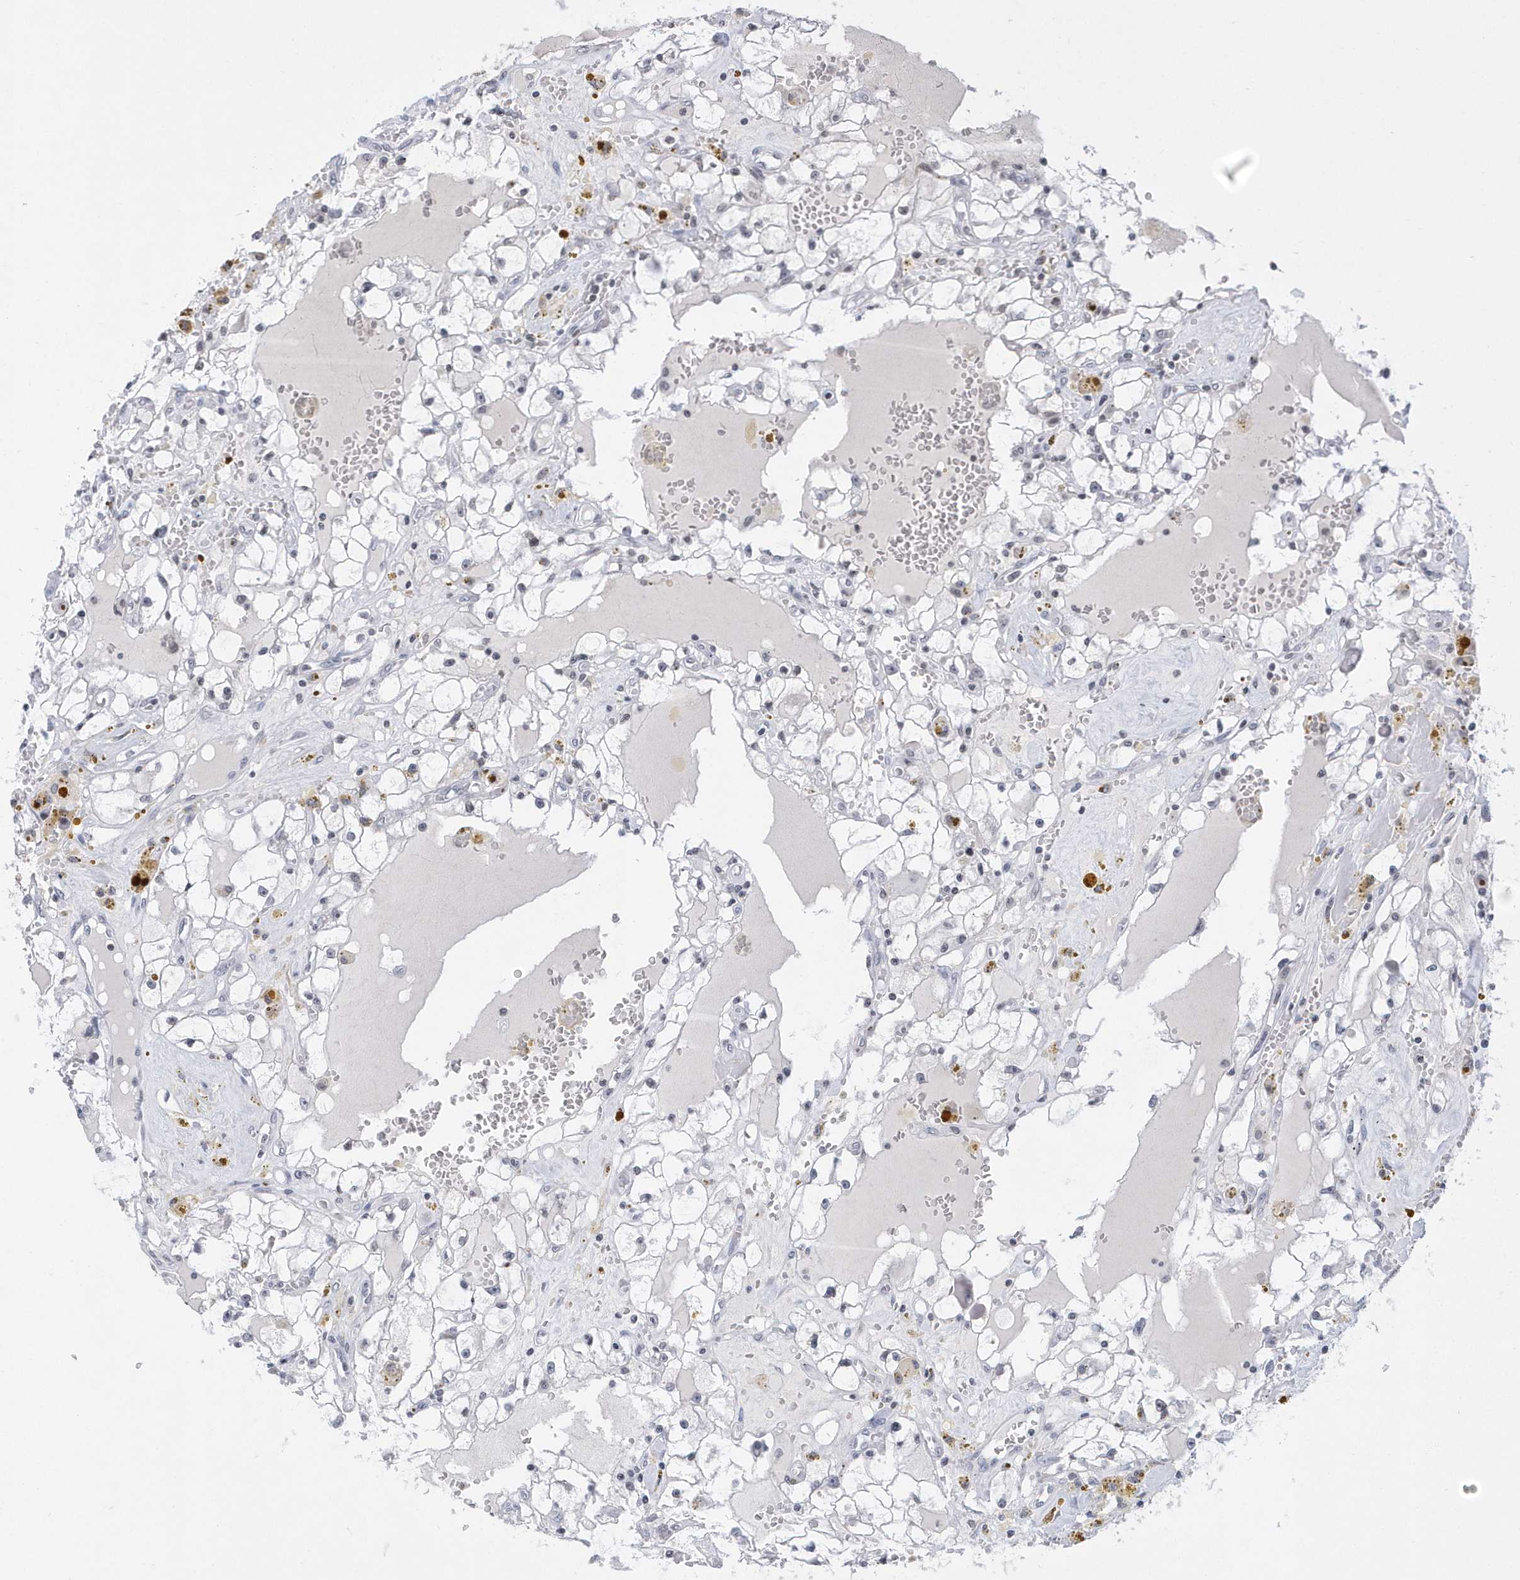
{"staining": {"intensity": "negative", "quantity": "none", "location": "none"}, "tissue": "renal cancer", "cell_type": "Tumor cells", "image_type": "cancer", "snomed": [{"axis": "morphology", "description": "Adenocarcinoma, NOS"}, {"axis": "topography", "description": "Kidney"}], "caption": "High magnification brightfield microscopy of adenocarcinoma (renal) stained with DAB (3,3'-diaminobenzidine) (brown) and counterstained with hematoxylin (blue): tumor cells show no significant staining. Brightfield microscopy of immunohistochemistry (IHC) stained with DAB (3,3'-diaminobenzidine) (brown) and hematoxylin (blue), captured at high magnification.", "gene": "VWA5B2", "patient": {"sex": "male", "age": 56}}